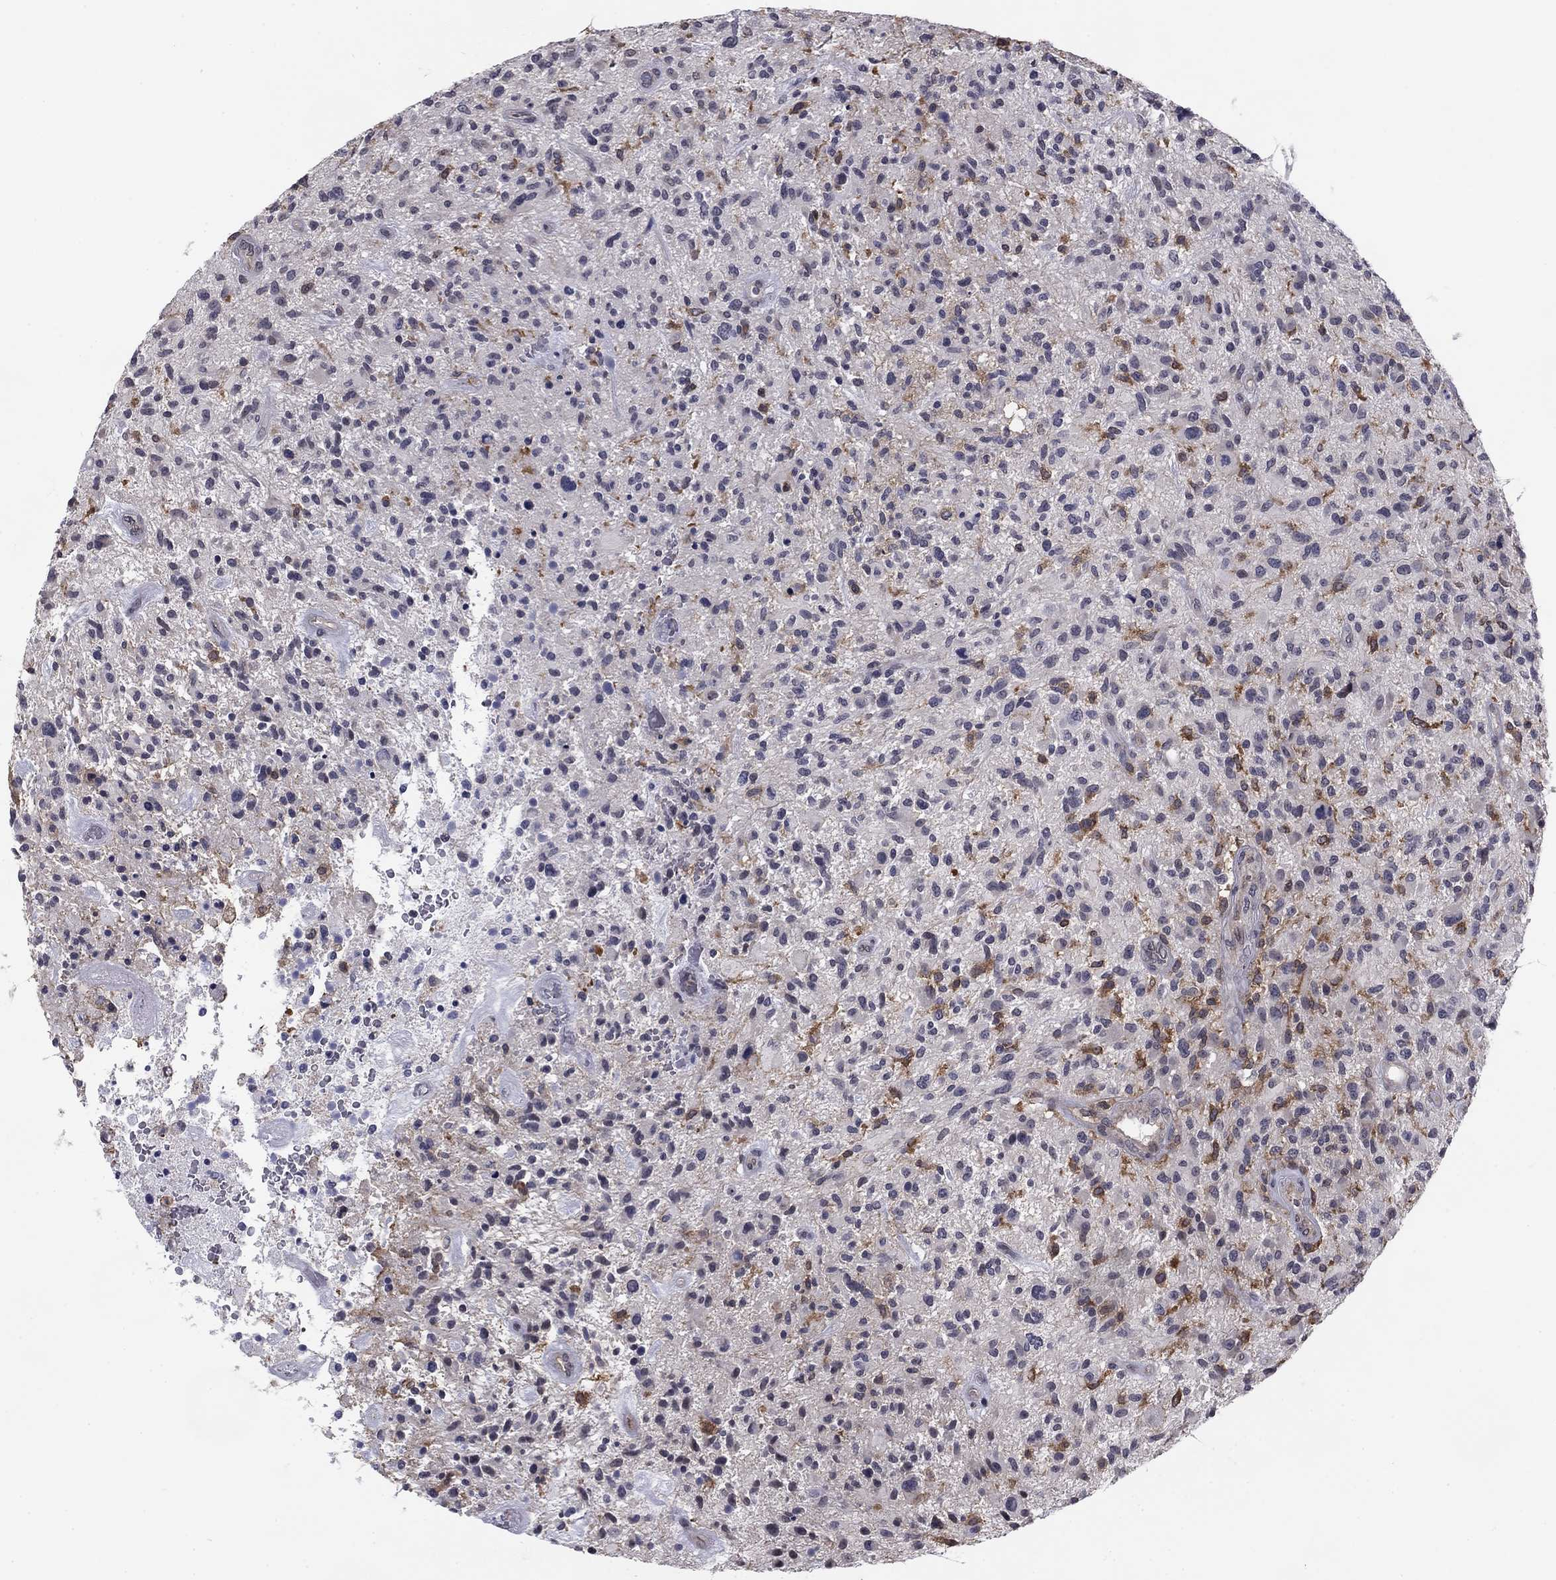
{"staining": {"intensity": "negative", "quantity": "none", "location": "none"}, "tissue": "glioma", "cell_type": "Tumor cells", "image_type": "cancer", "snomed": [{"axis": "morphology", "description": "Glioma, malignant, High grade"}, {"axis": "topography", "description": "Brain"}], "caption": "A high-resolution photomicrograph shows immunohistochemistry (IHC) staining of glioma, which demonstrates no significant positivity in tumor cells.", "gene": "PLCB2", "patient": {"sex": "male", "age": 47}}